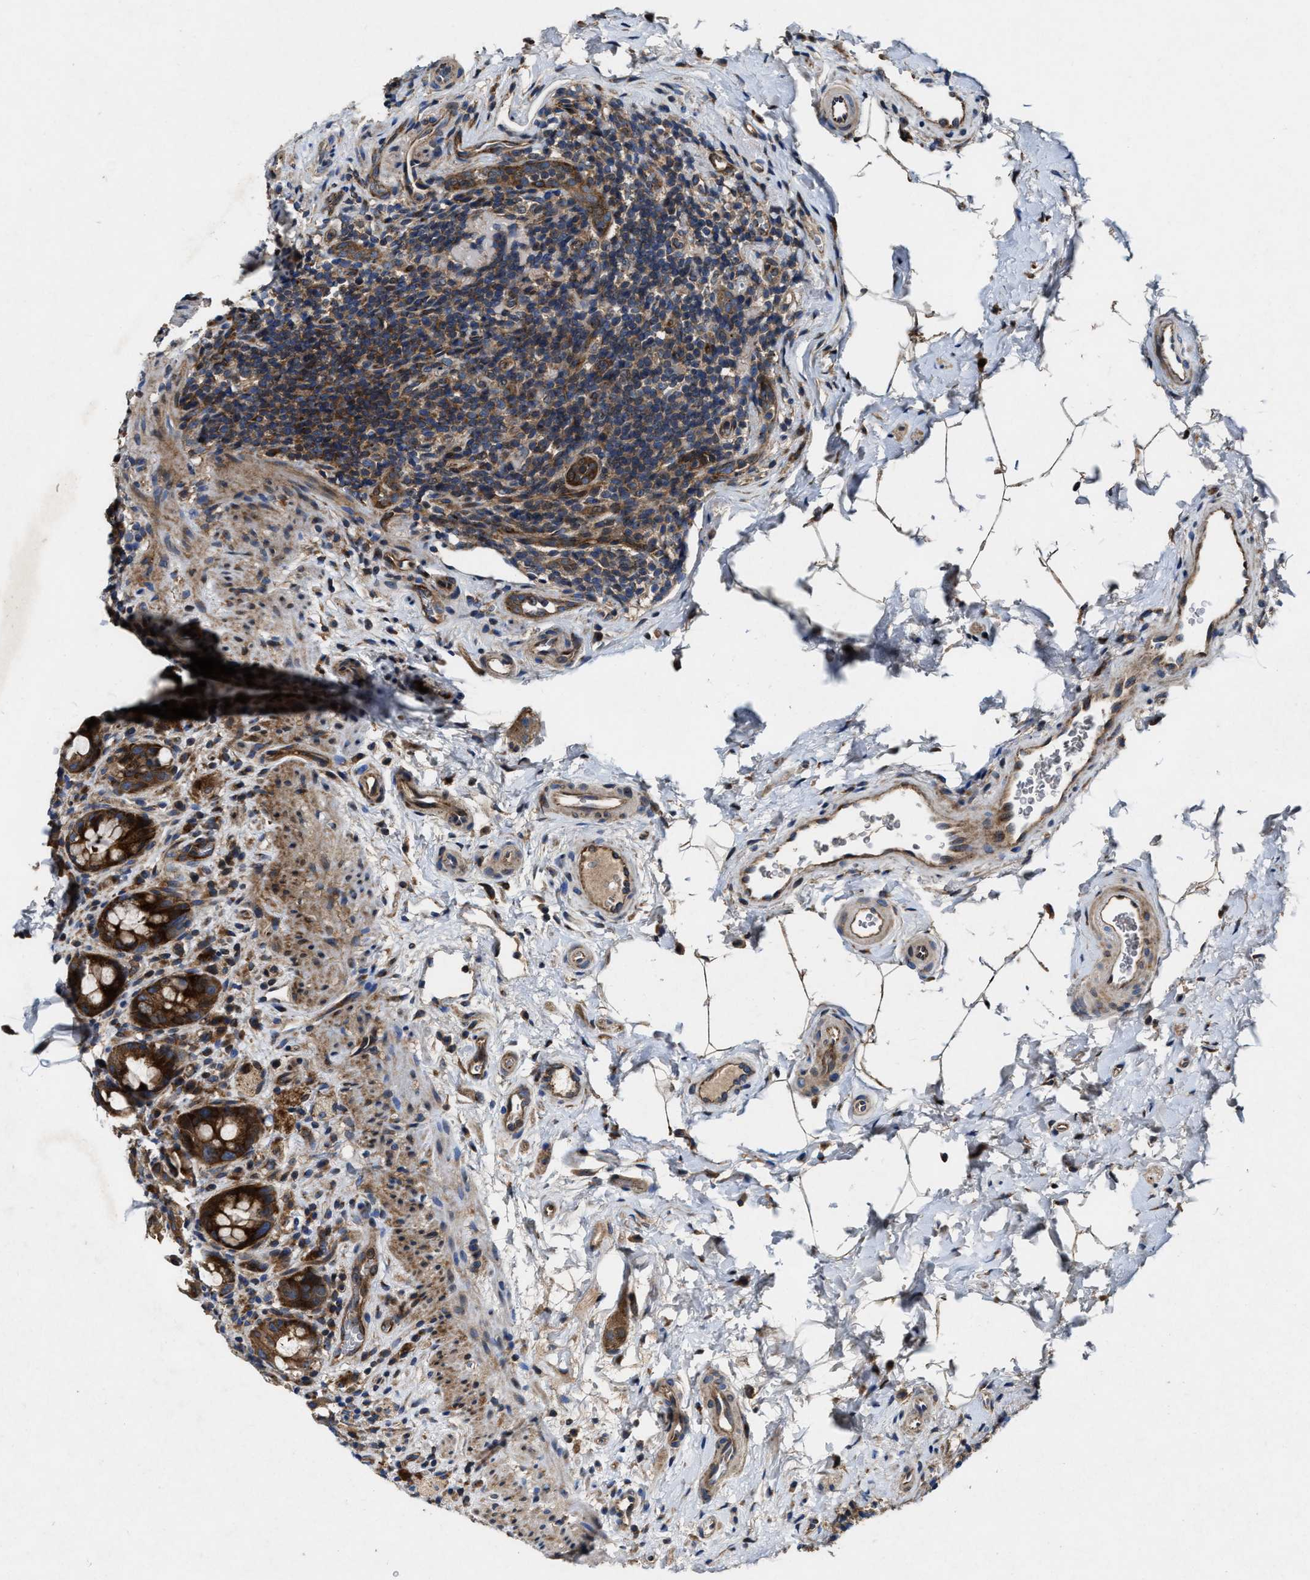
{"staining": {"intensity": "strong", "quantity": ">75%", "location": "cytoplasmic/membranous"}, "tissue": "rectum", "cell_type": "Glandular cells", "image_type": "normal", "snomed": [{"axis": "morphology", "description": "Normal tissue, NOS"}, {"axis": "topography", "description": "Rectum"}], "caption": "Immunohistochemical staining of normal human rectum shows >75% levels of strong cytoplasmic/membranous protein staining in about >75% of glandular cells.", "gene": "PTAR1", "patient": {"sex": "male", "age": 44}}